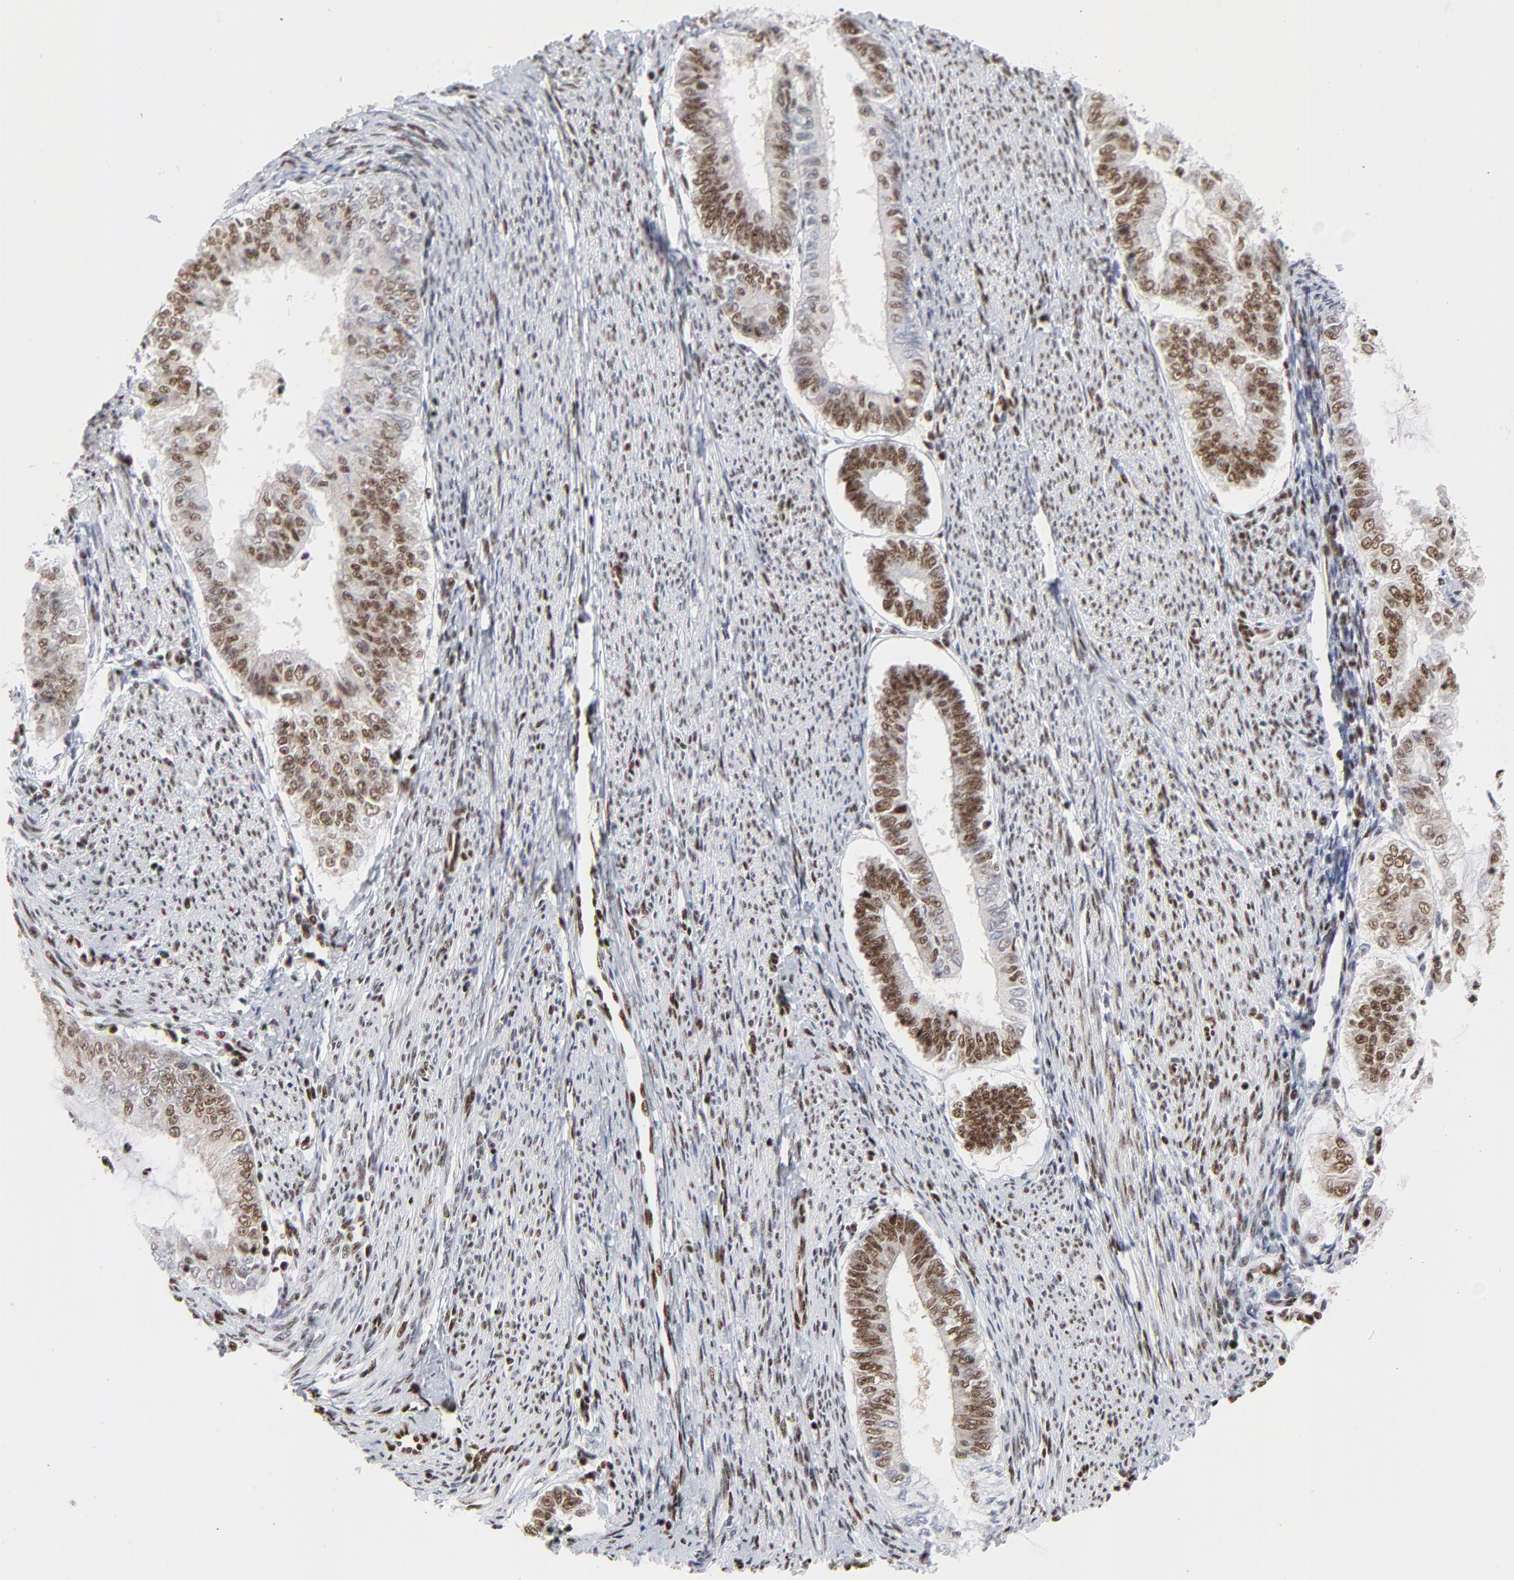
{"staining": {"intensity": "moderate", "quantity": ">75%", "location": "nuclear"}, "tissue": "endometrial cancer", "cell_type": "Tumor cells", "image_type": "cancer", "snomed": [{"axis": "morphology", "description": "Adenocarcinoma, NOS"}, {"axis": "topography", "description": "Endometrium"}], "caption": "A micrograph showing moderate nuclear staining in approximately >75% of tumor cells in endometrial cancer, as visualized by brown immunohistochemical staining.", "gene": "CREB1", "patient": {"sex": "female", "age": 66}}